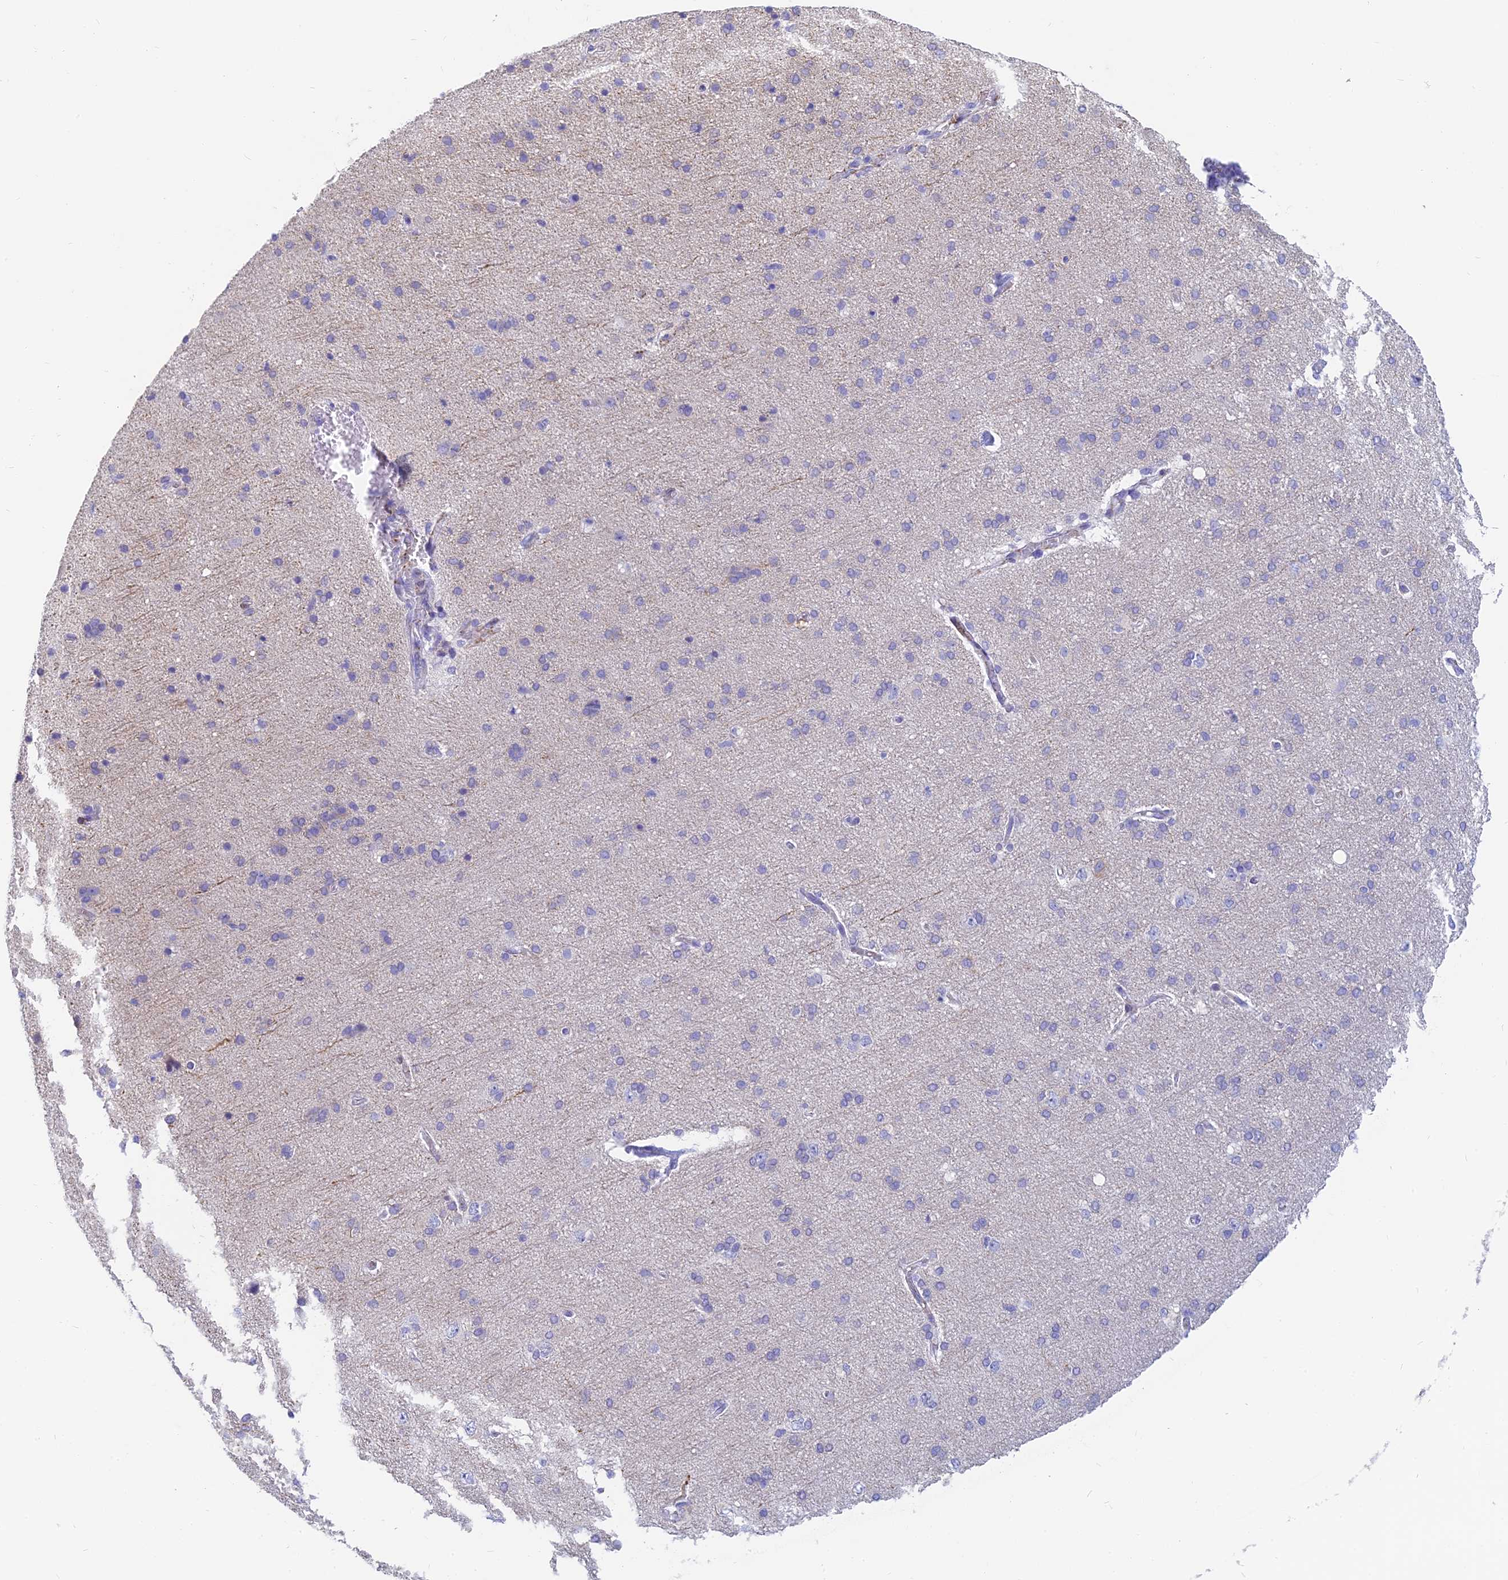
{"staining": {"intensity": "negative", "quantity": "none", "location": "none"}, "tissue": "cerebral cortex", "cell_type": "Endothelial cells", "image_type": "normal", "snomed": [{"axis": "morphology", "description": "Normal tissue, NOS"}, {"axis": "topography", "description": "Cerebral cortex"}], "caption": "Cerebral cortex stained for a protein using IHC displays no staining endothelial cells.", "gene": "SLC36A2", "patient": {"sex": "male", "age": 62}}